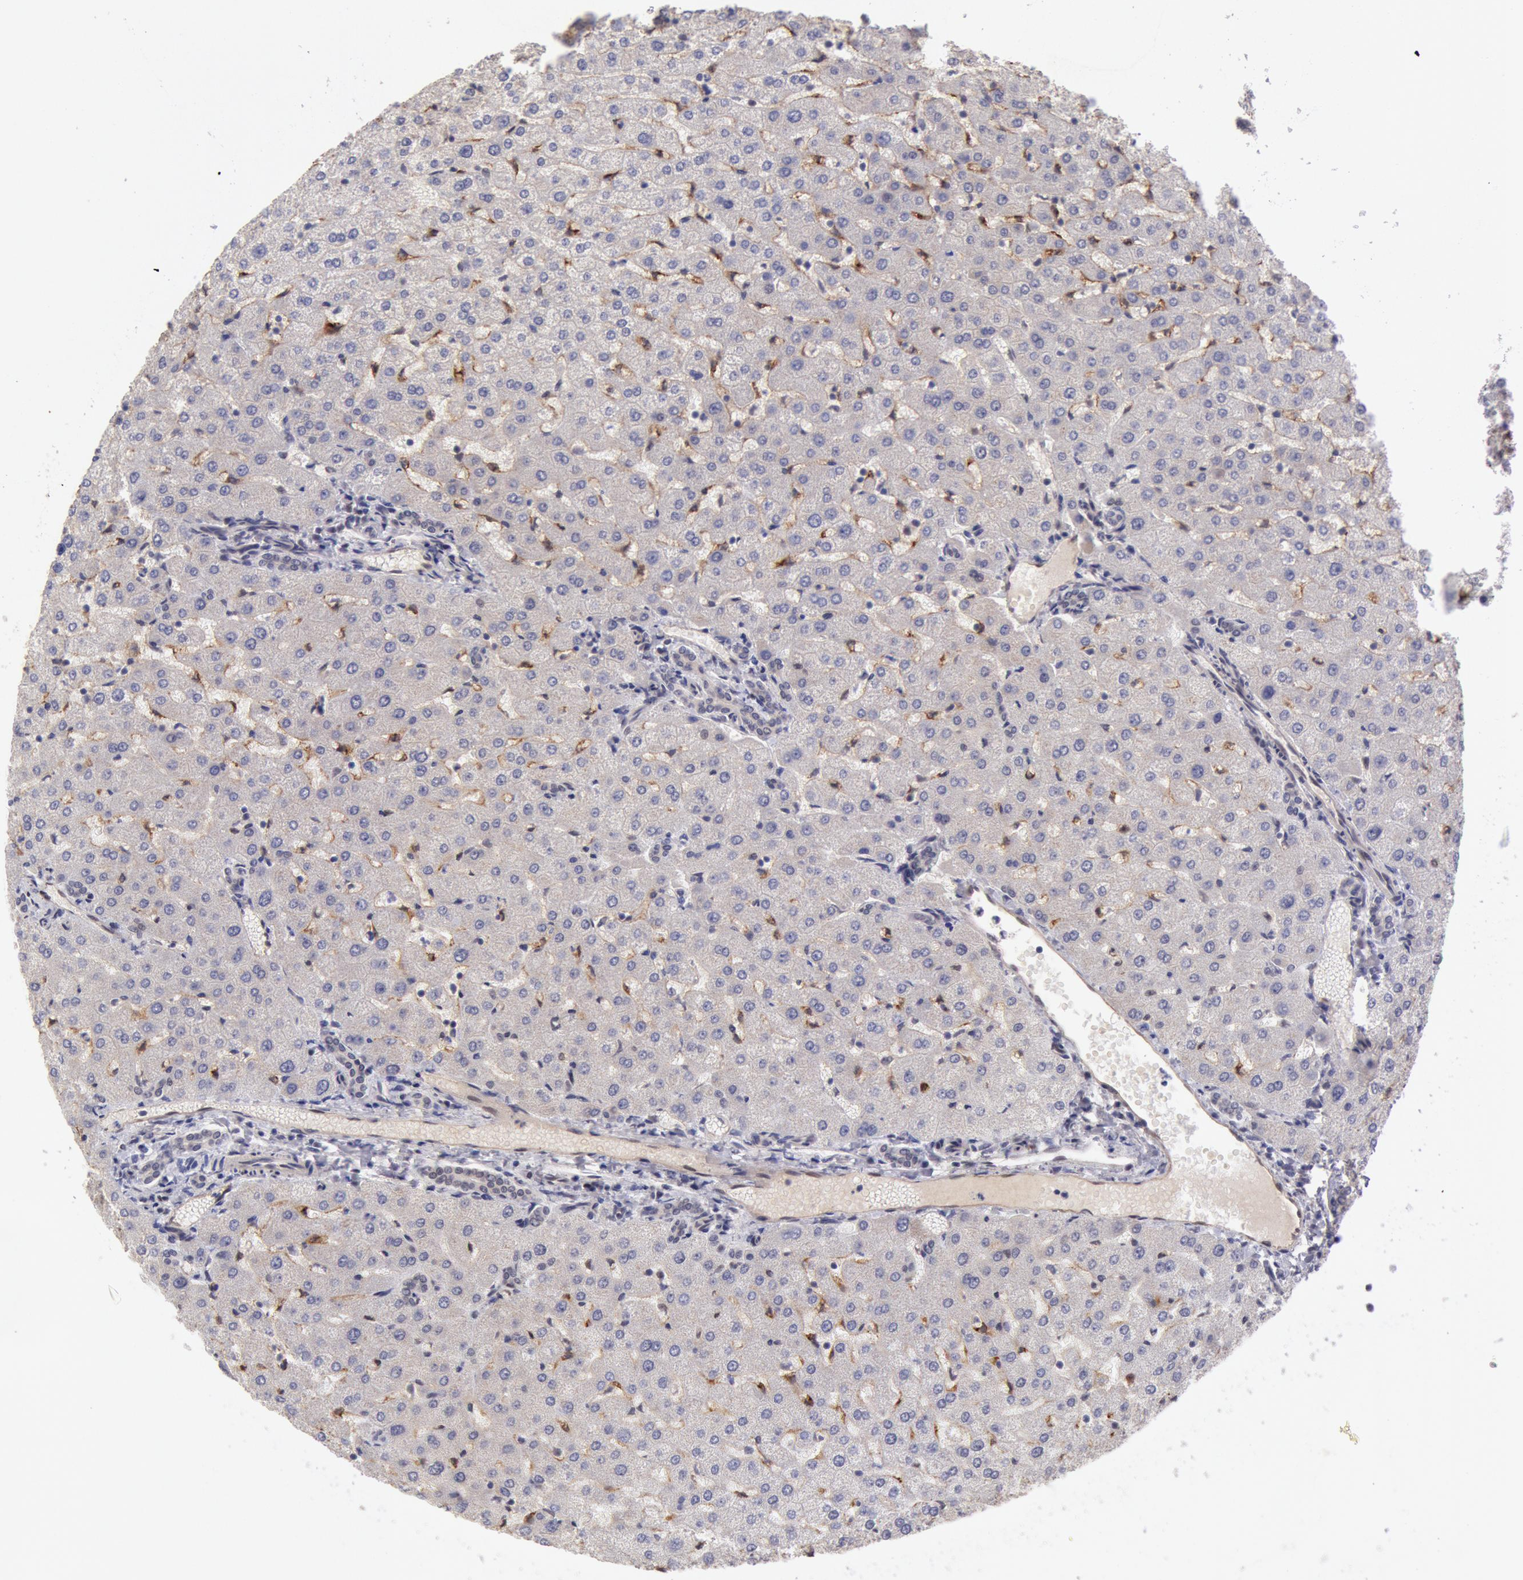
{"staining": {"intensity": "negative", "quantity": "none", "location": "none"}, "tissue": "liver", "cell_type": "Cholangiocytes", "image_type": "normal", "snomed": [{"axis": "morphology", "description": "Normal tissue, NOS"}, {"axis": "morphology", "description": "Fibrosis, NOS"}, {"axis": "topography", "description": "Liver"}], "caption": "Cholangiocytes are negative for brown protein staining in benign liver. (Stains: DAB immunohistochemistry (IHC) with hematoxylin counter stain, Microscopy: brightfield microscopy at high magnification).", "gene": "CDKN2B", "patient": {"sex": "female", "age": 29}}